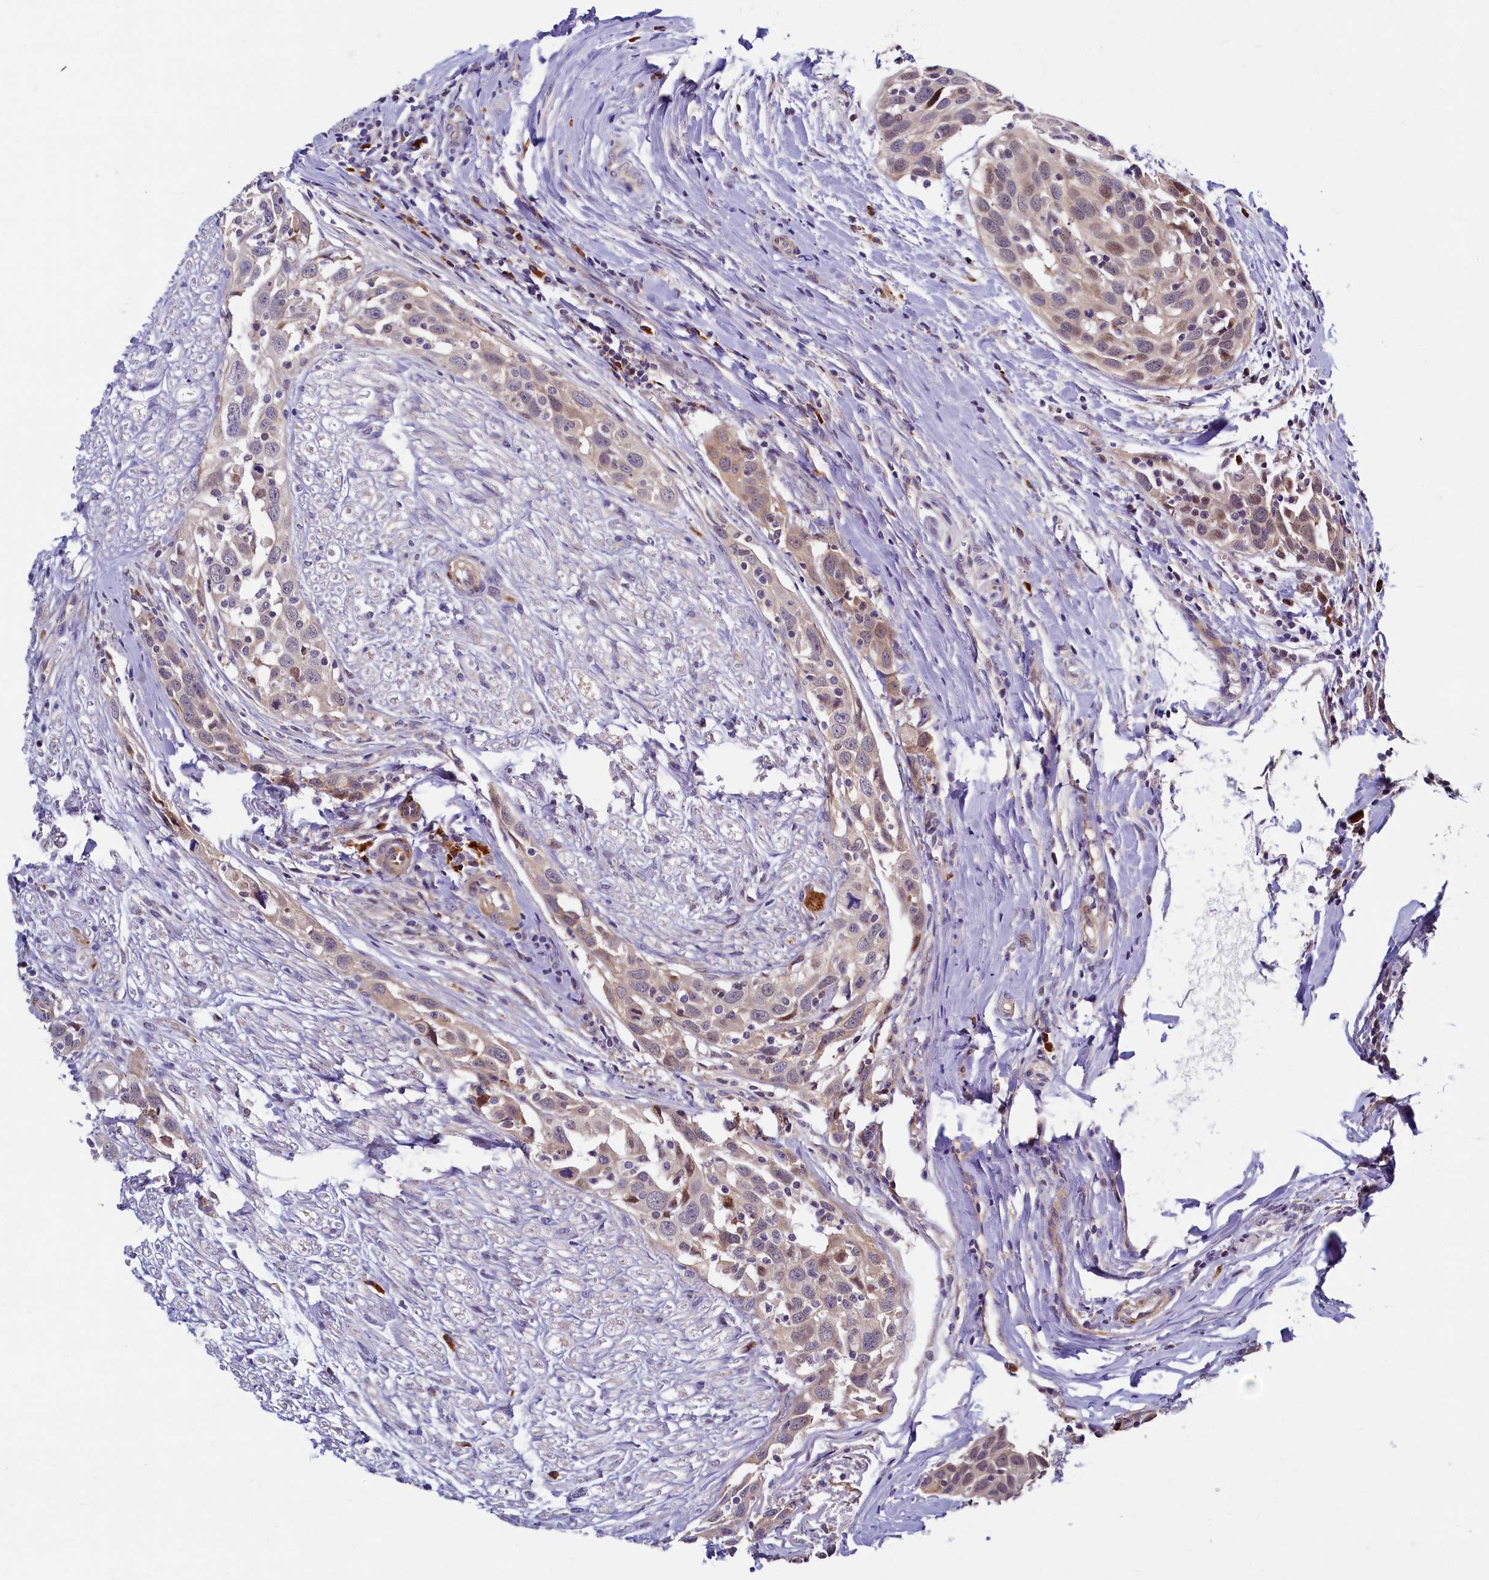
{"staining": {"intensity": "moderate", "quantity": ">75%", "location": "cytoplasmic/membranous"}, "tissue": "head and neck cancer", "cell_type": "Tumor cells", "image_type": "cancer", "snomed": [{"axis": "morphology", "description": "Squamous cell carcinoma, NOS"}, {"axis": "topography", "description": "Oral tissue"}, {"axis": "topography", "description": "Head-Neck"}], "caption": "This photomicrograph demonstrates IHC staining of human squamous cell carcinoma (head and neck), with medium moderate cytoplasmic/membranous expression in about >75% of tumor cells.", "gene": "SLC16A14", "patient": {"sex": "female", "age": 50}}